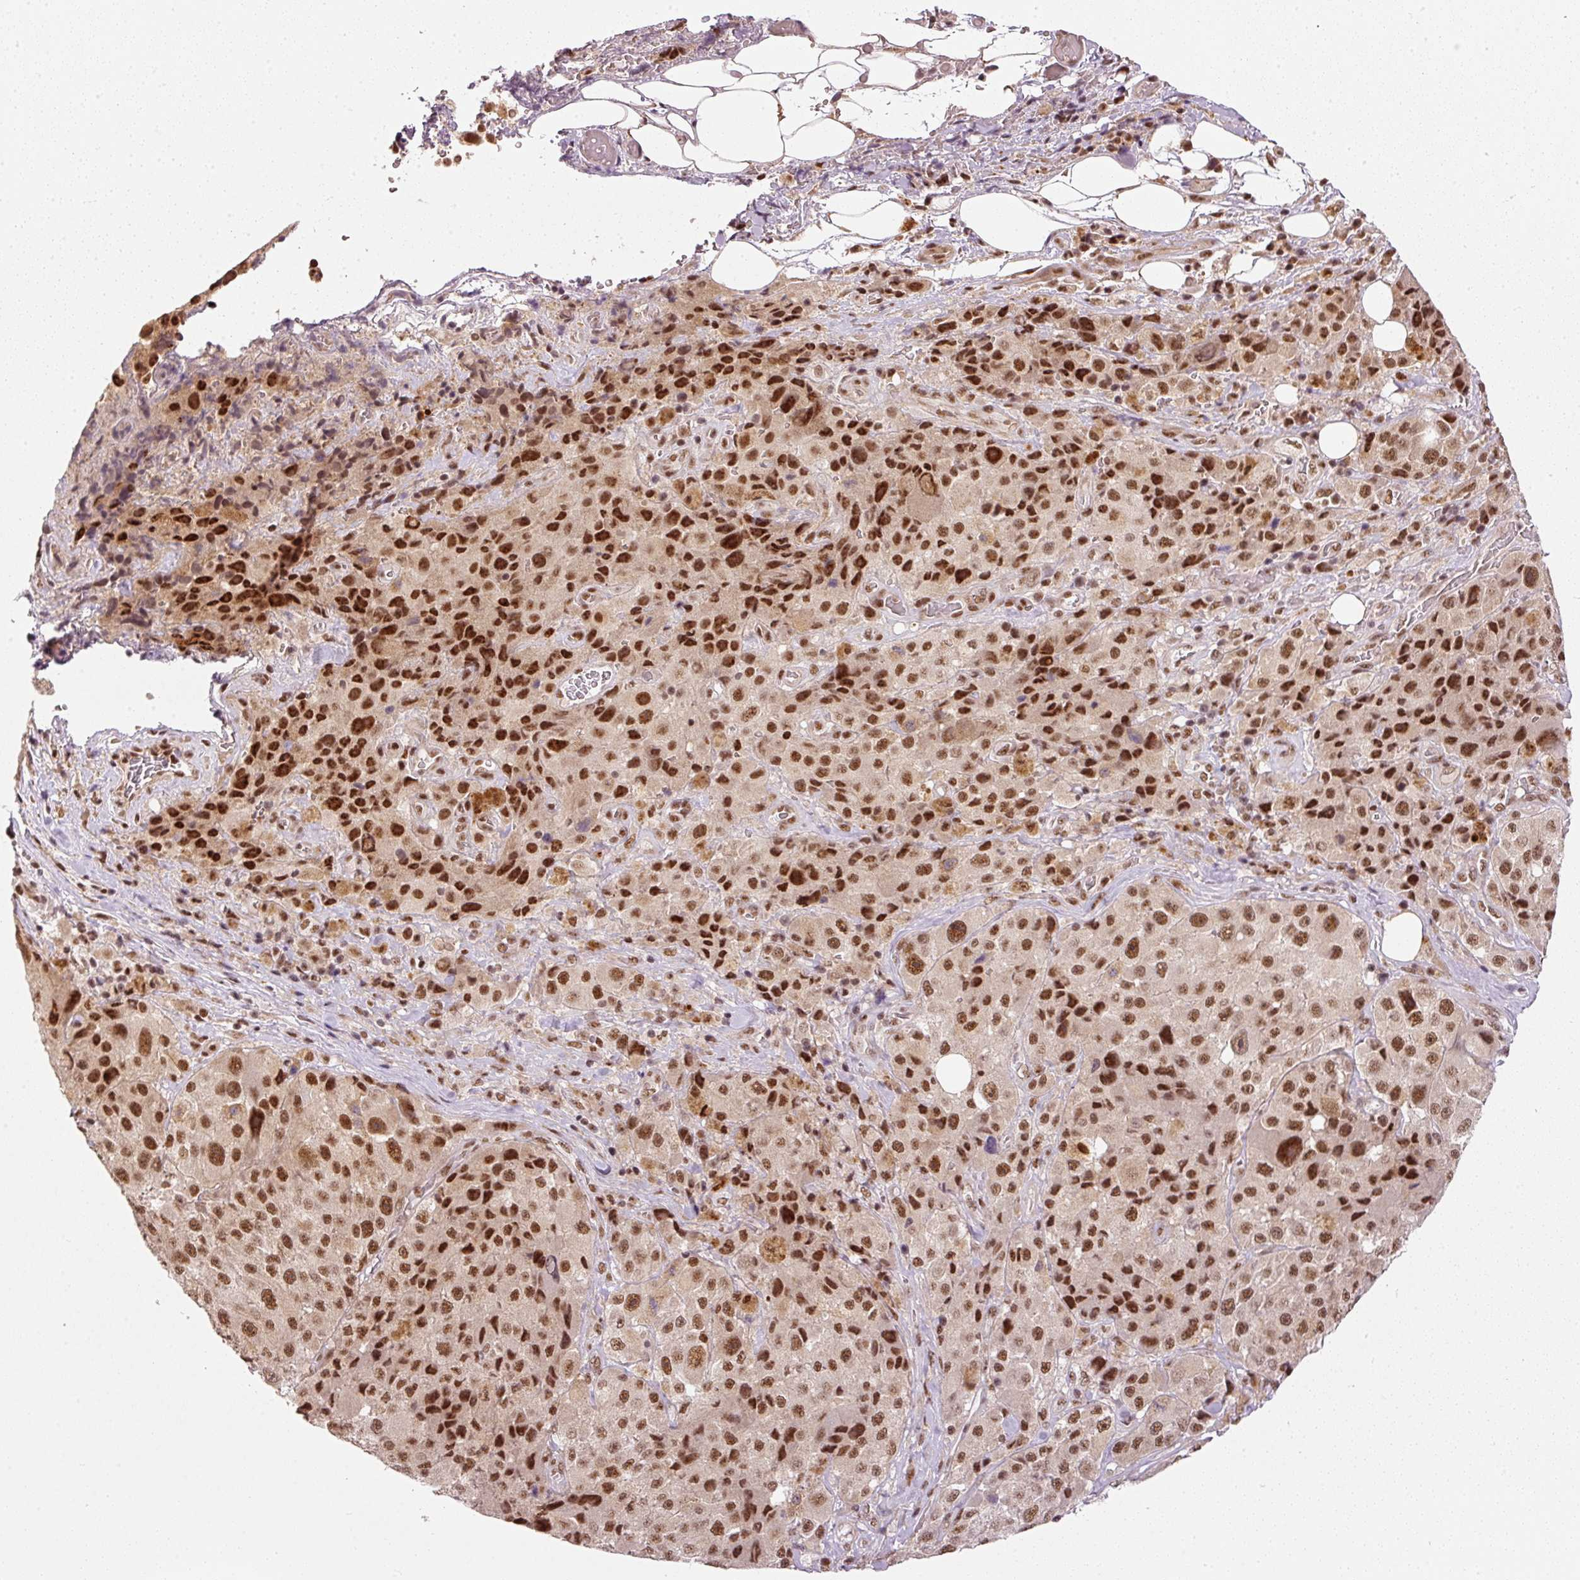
{"staining": {"intensity": "strong", "quantity": ">75%", "location": "nuclear"}, "tissue": "melanoma", "cell_type": "Tumor cells", "image_type": "cancer", "snomed": [{"axis": "morphology", "description": "Malignant melanoma, Metastatic site"}, {"axis": "topography", "description": "Lymph node"}], "caption": "A micrograph of melanoma stained for a protein displays strong nuclear brown staining in tumor cells. (brown staining indicates protein expression, while blue staining denotes nuclei).", "gene": "THOC6", "patient": {"sex": "male", "age": 62}}